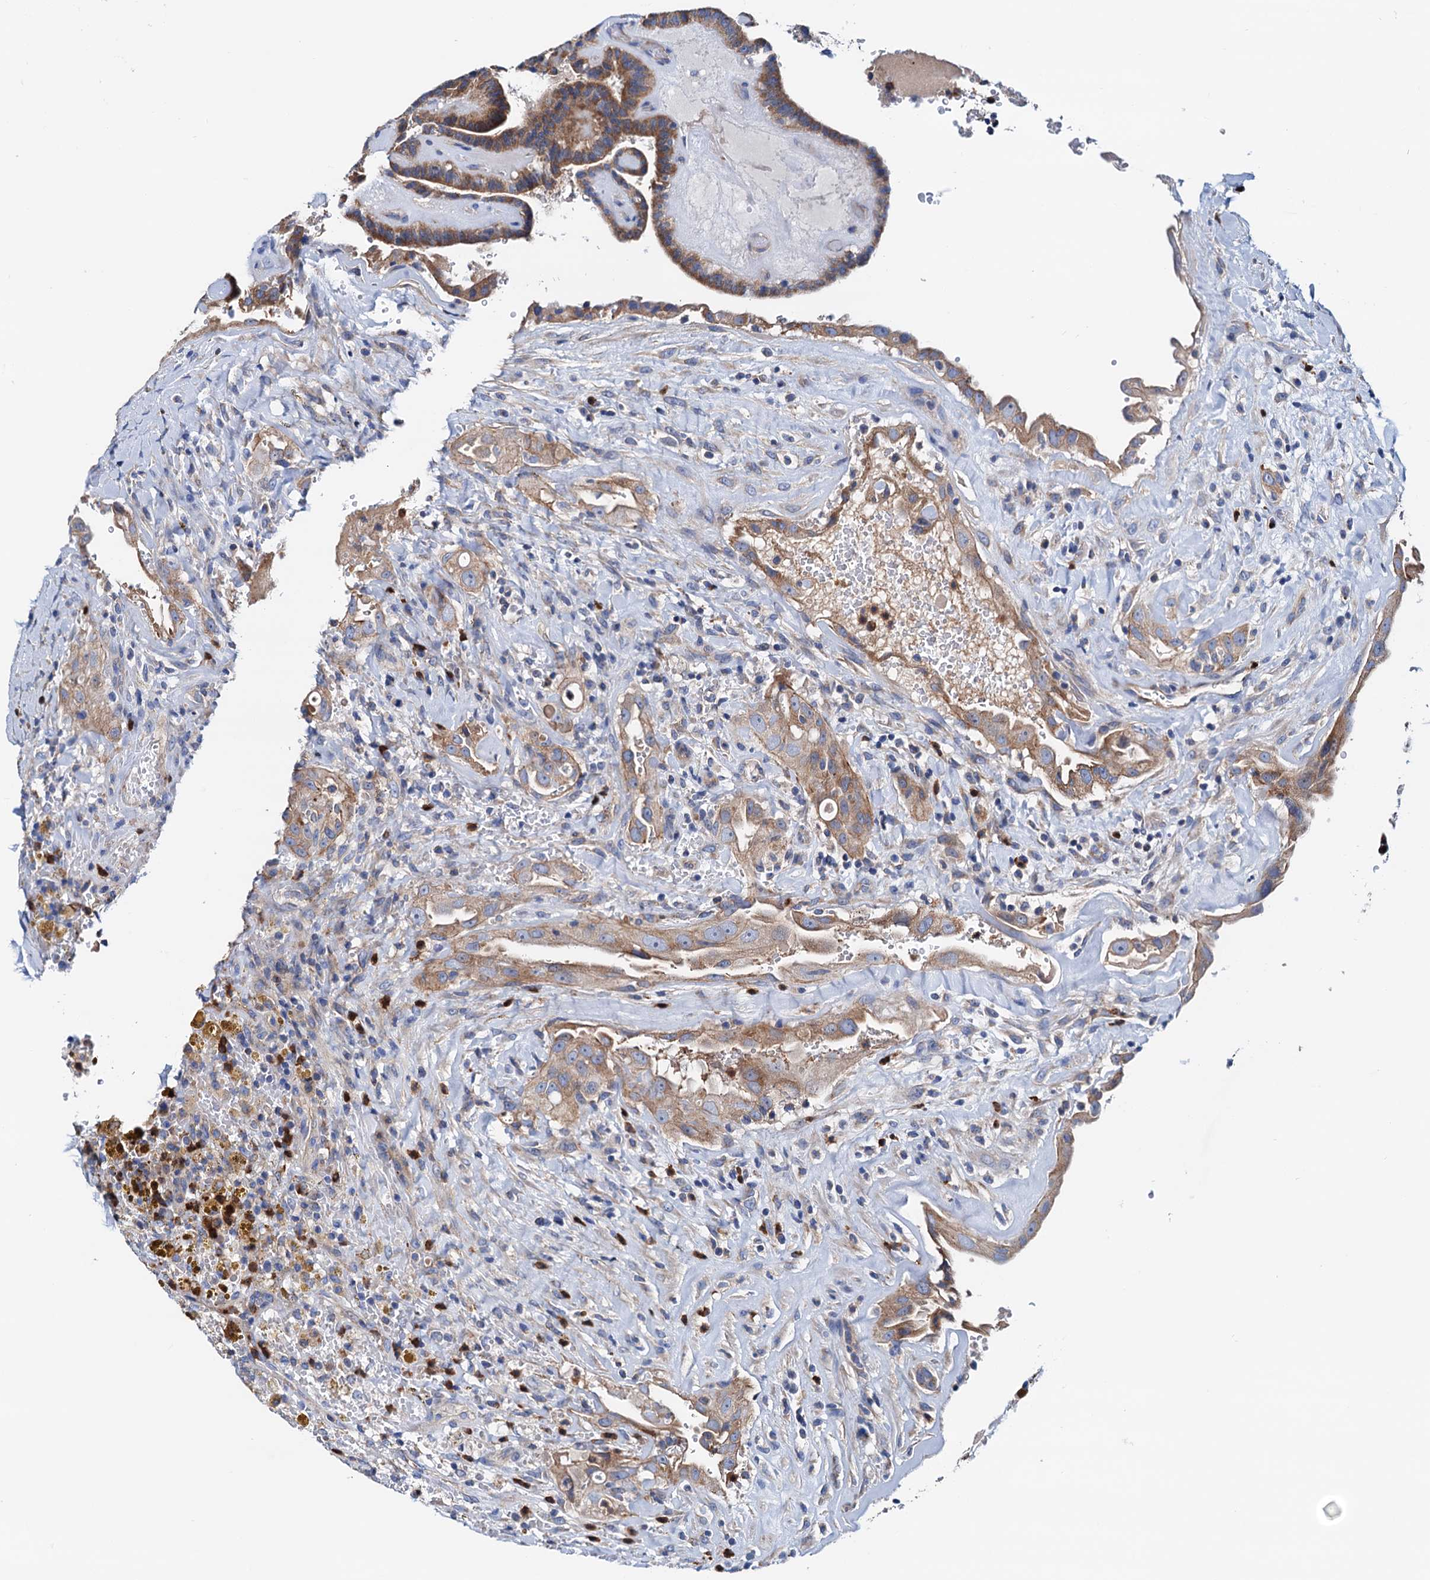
{"staining": {"intensity": "weak", "quantity": ">75%", "location": "cytoplasmic/membranous"}, "tissue": "thyroid cancer", "cell_type": "Tumor cells", "image_type": "cancer", "snomed": [{"axis": "morphology", "description": "Papillary adenocarcinoma, NOS"}, {"axis": "topography", "description": "Thyroid gland"}], "caption": "The image reveals immunohistochemical staining of thyroid papillary adenocarcinoma. There is weak cytoplasmic/membranous expression is appreciated in about >75% of tumor cells.", "gene": "RASSF9", "patient": {"sex": "male", "age": 77}}